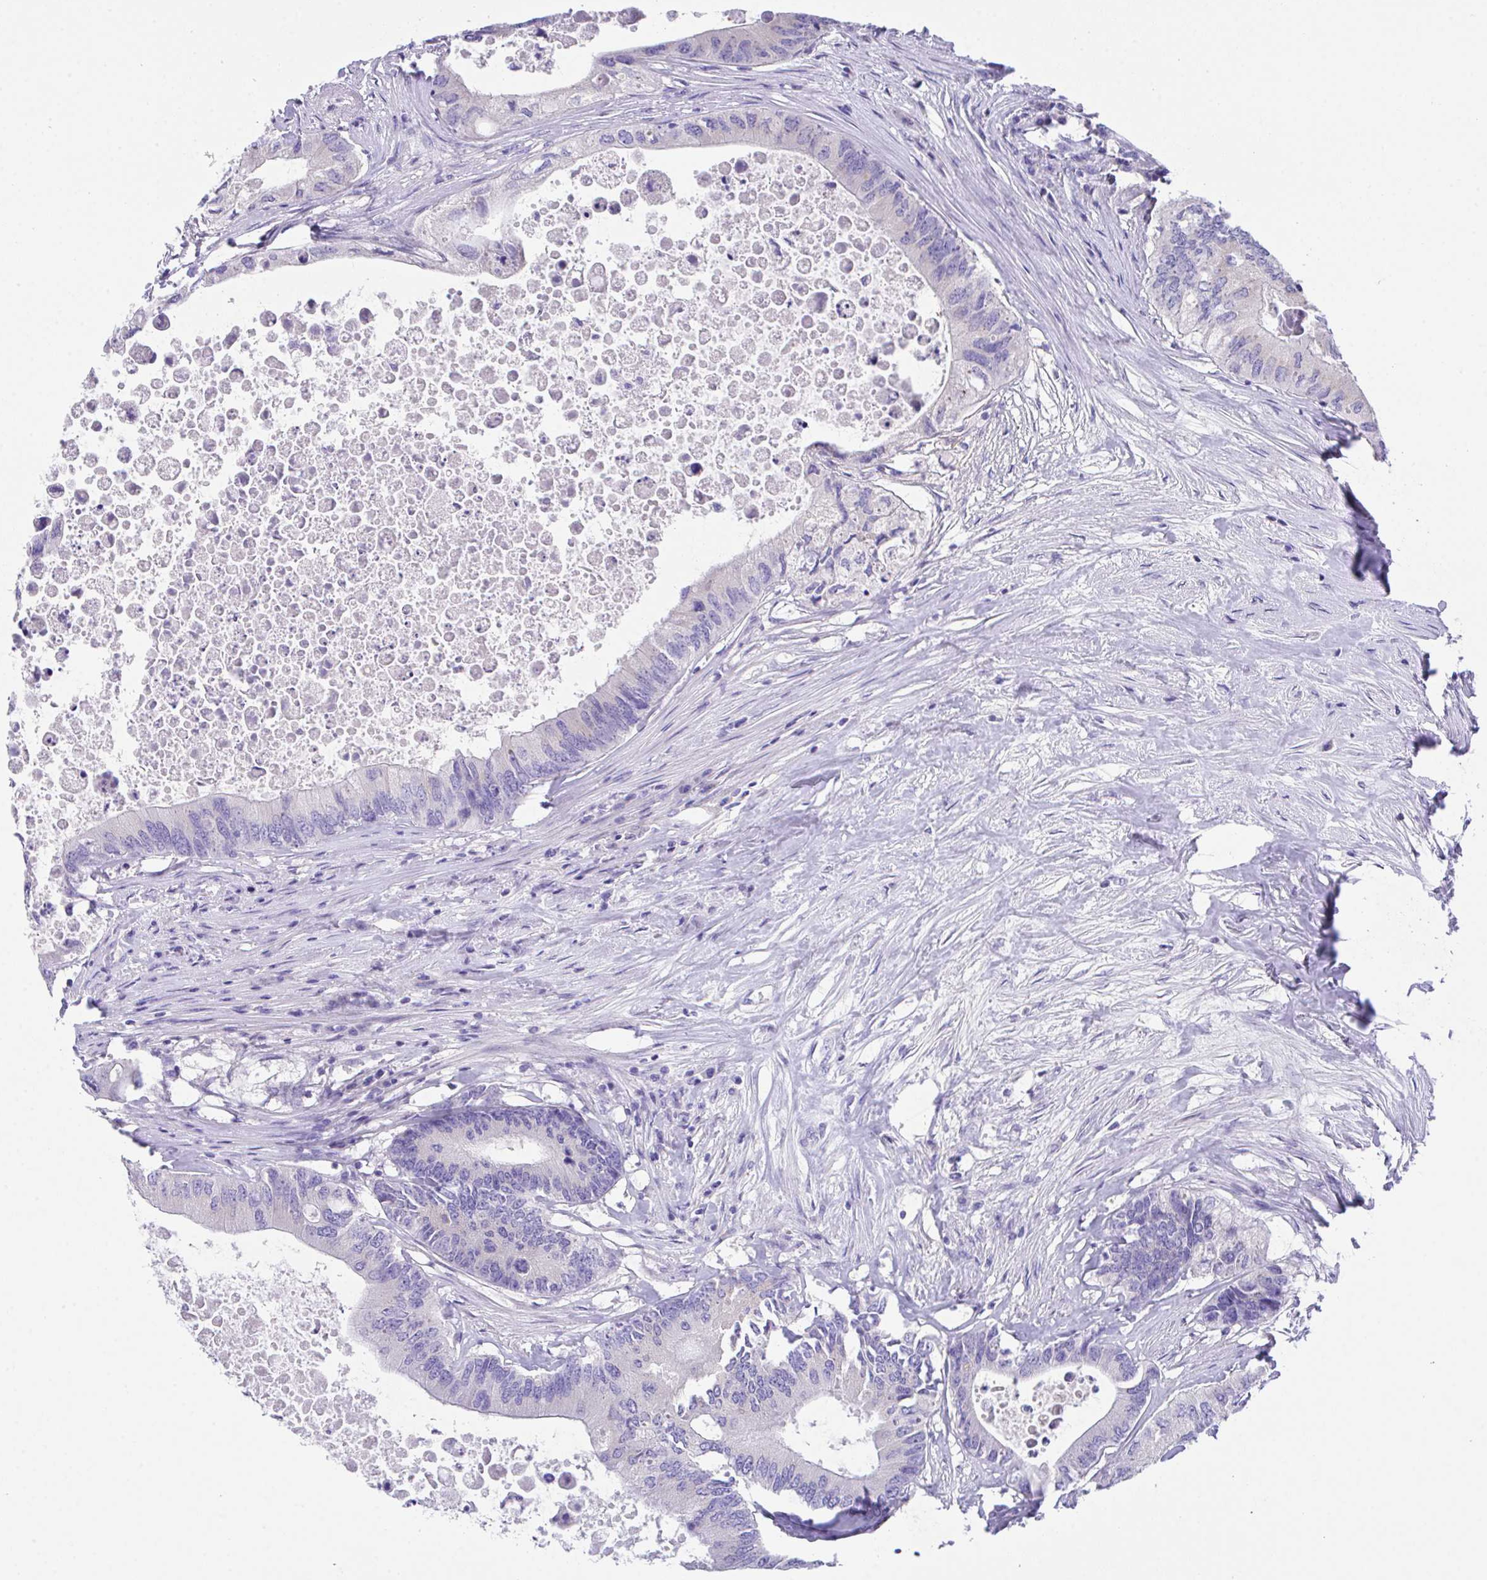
{"staining": {"intensity": "negative", "quantity": "none", "location": "none"}, "tissue": "colorectal cancer", "cell_type": "Tumor cells", "image_type": "cancer", "snomed": [{"axis": "morphology", "description": "Adenocarcinoma, NOS"}, {"axis": "topography", "description": "Colon"}], "caption": "Tumor cells are negative for protein expression in human colorectal cancer.", "gene": "SLC16A6", "patient": {"sex": "male", "age": 71}}